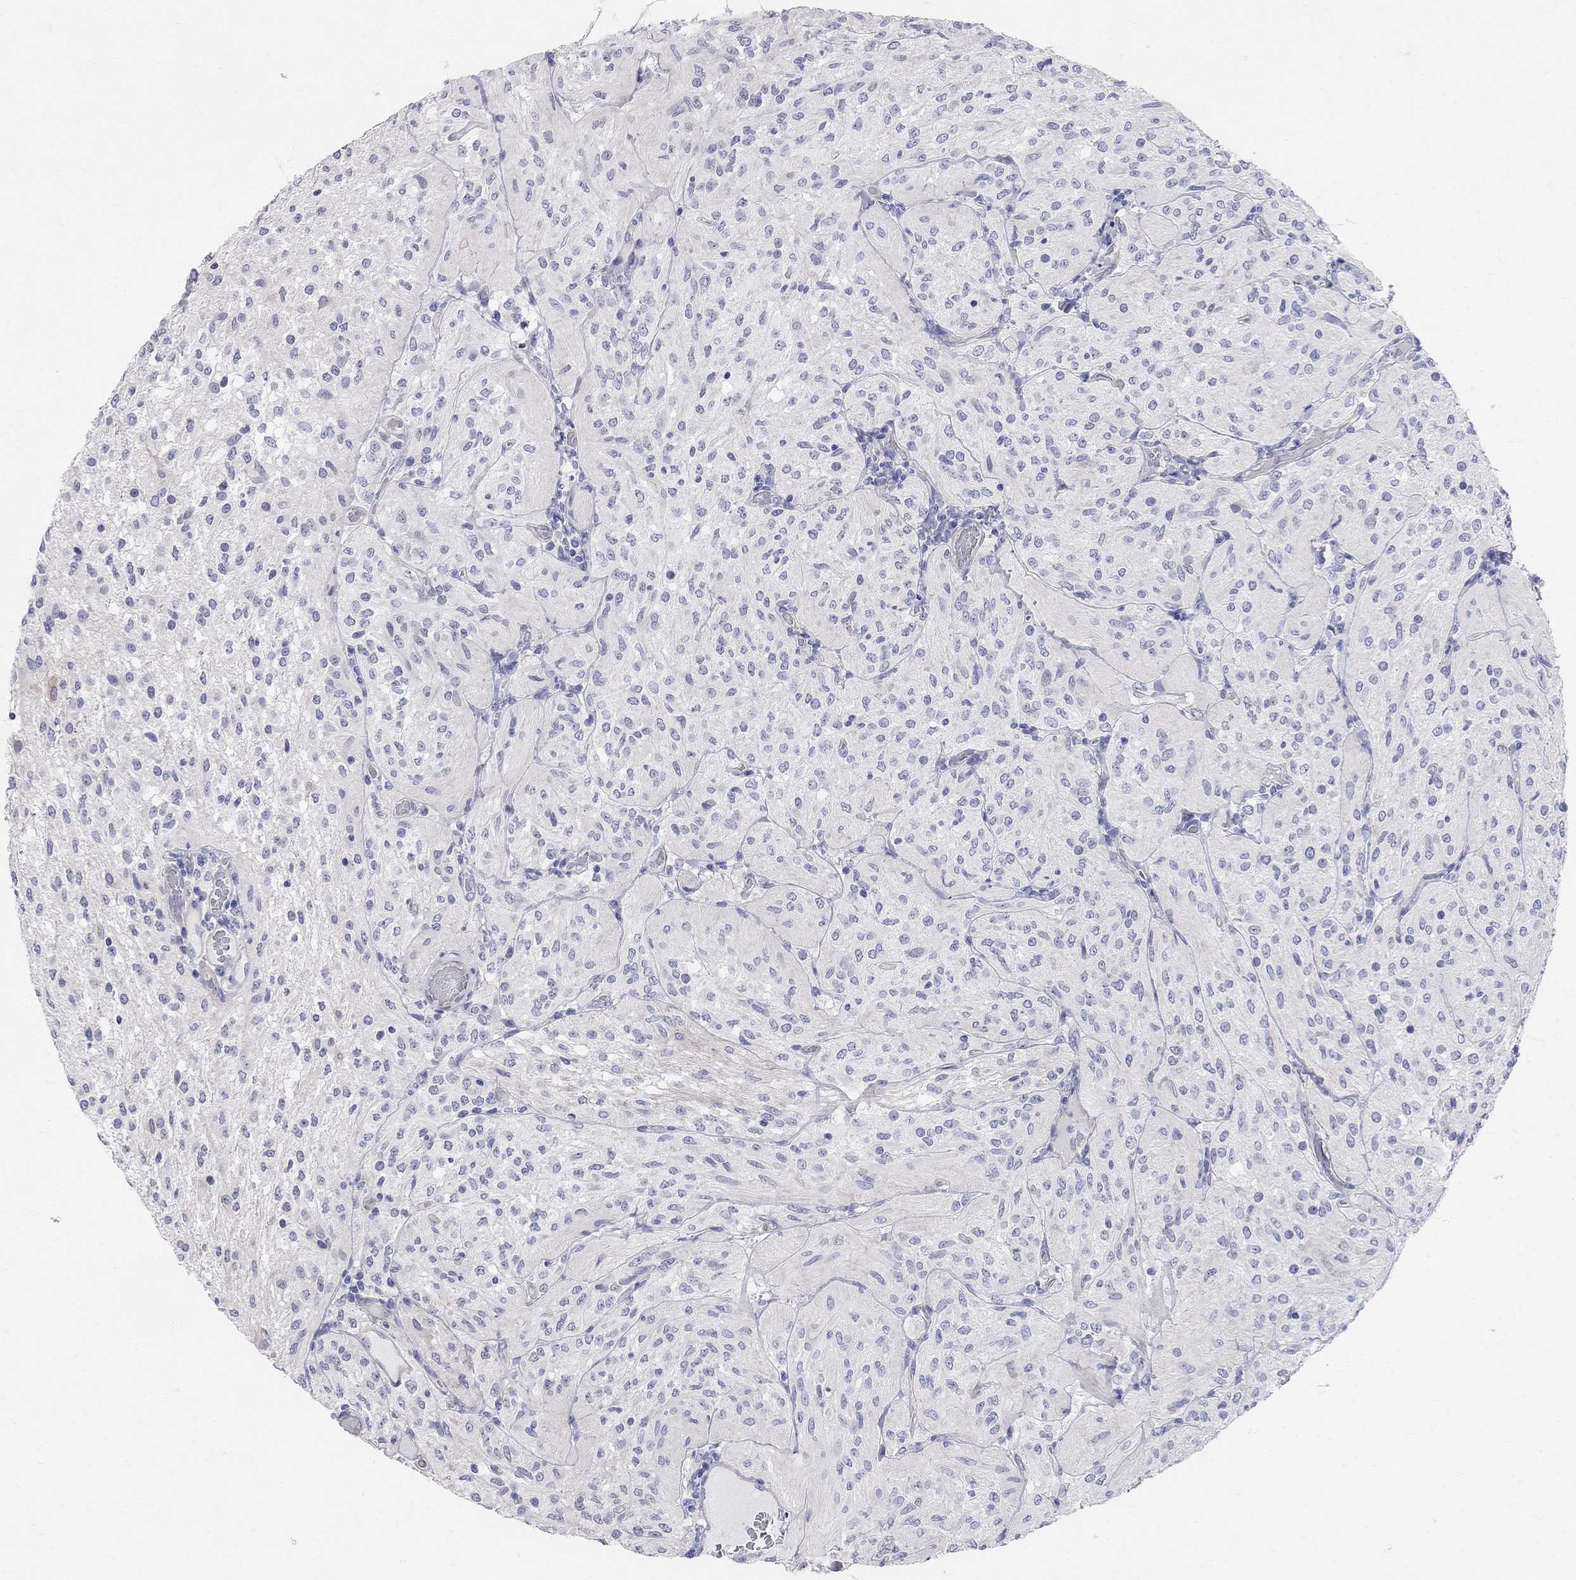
{"staining": {"intensity": "negative", "quantity": "none", "location": "none"}, "tissue": "glioma", "cell_type": "Tumor cells", "image_type": "cancer", "snomed": [{"axis": "morphology", "description": "Glioma, malignant, Low grade"}, {"axis": "topography", "description": "Brain"}], "caption": "Glioma was stained to show a protein in brown. There is no significant staining in tumor cells.", "gene": "AOX1", "patient": {"sex": "male", "age": 3}}